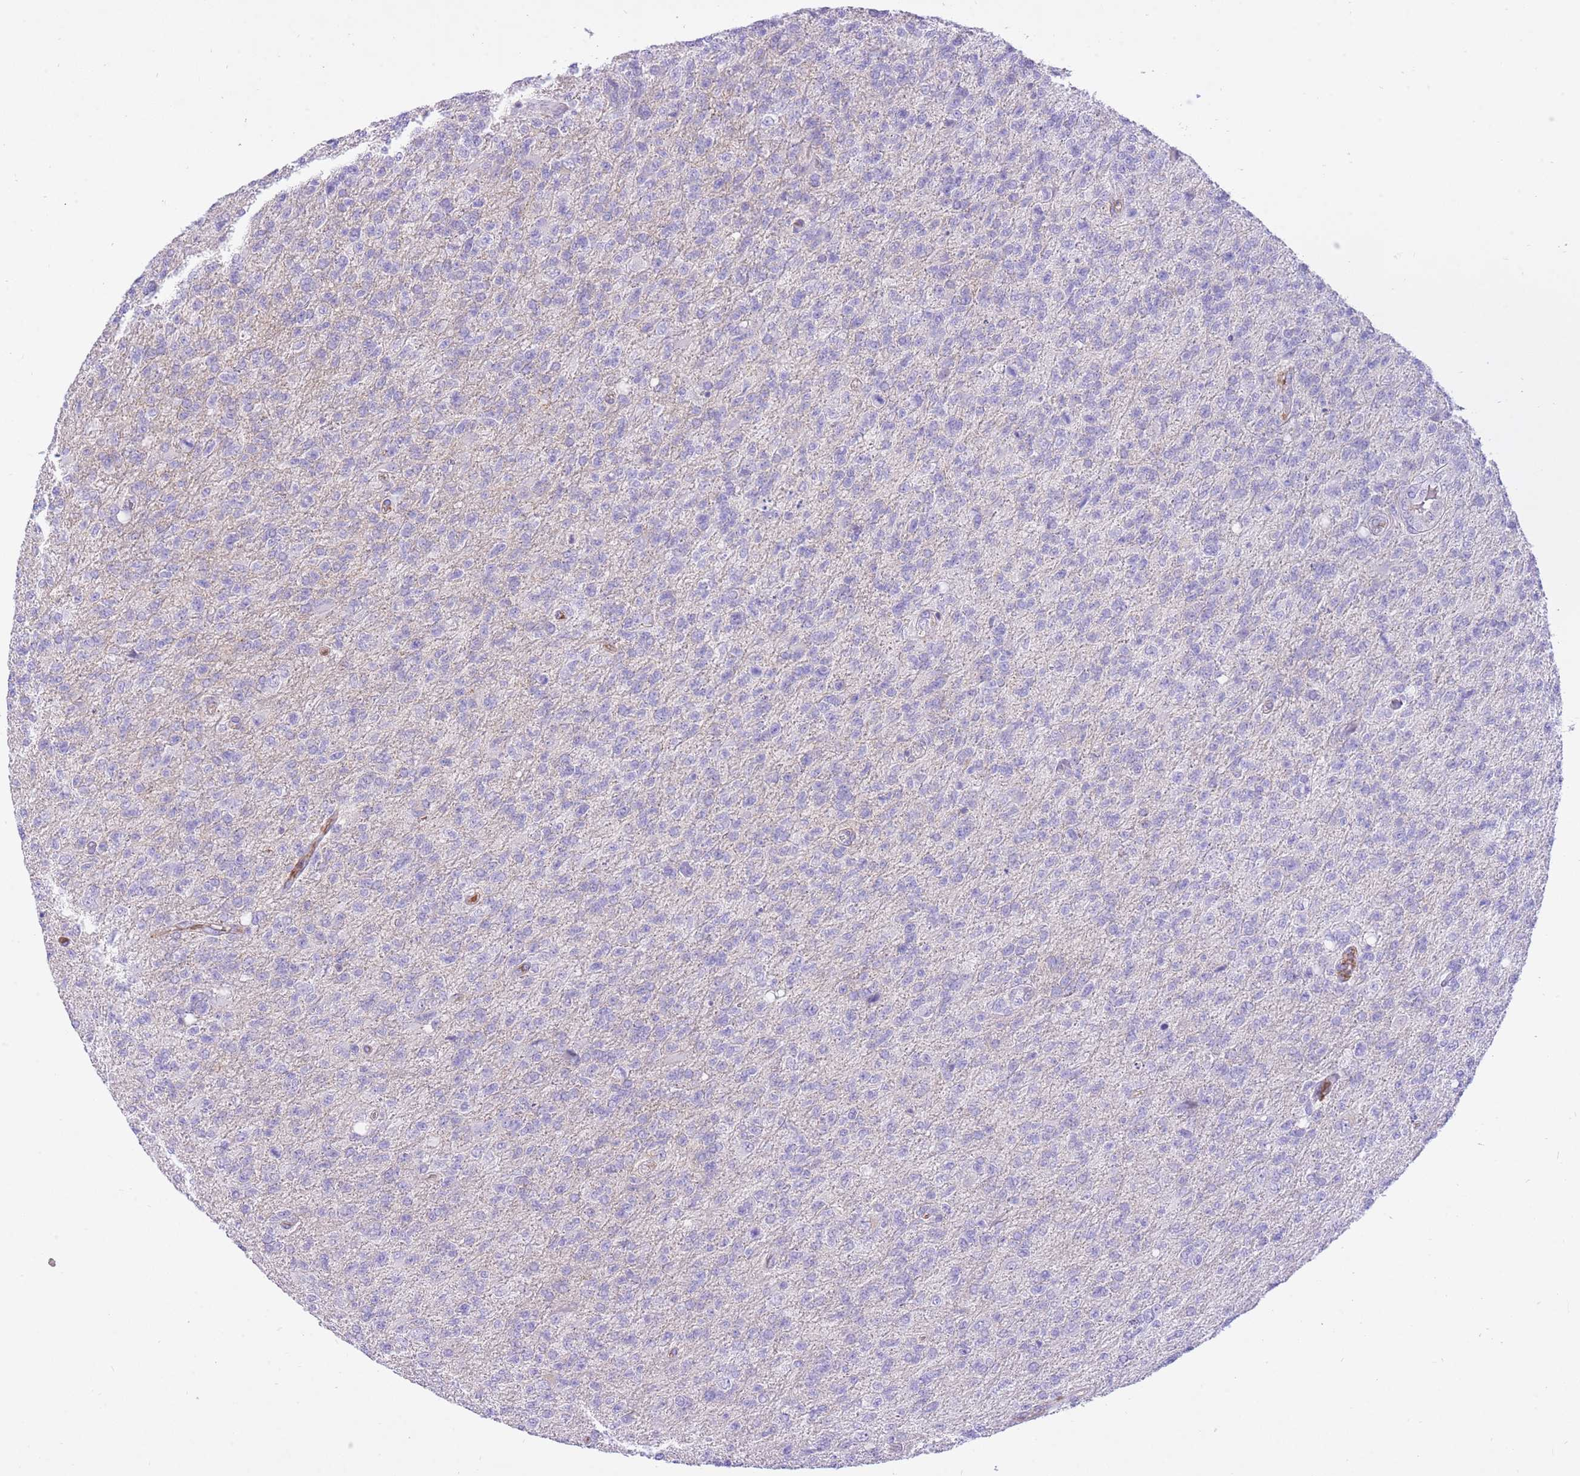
{"staining": {"intensity": "negative", "quantity": "none", "location": "none"}, "tissue": "glioma", "cell_type": "Tumor cells", "image_type": "cancer", "snomed": [{"axis": "morphology", "description": "Glioma, malignant, High grade"}, {"axis": "topography", "description": "Brain"}], "caption": "Immunohistochemical staining of glioma reveals no significant staining in tumor cells. (Immunohistochemistry, brightfield microscopy, high magnification).", "gene": "HRG", "patient": {"sex": "male", "age": 56}}